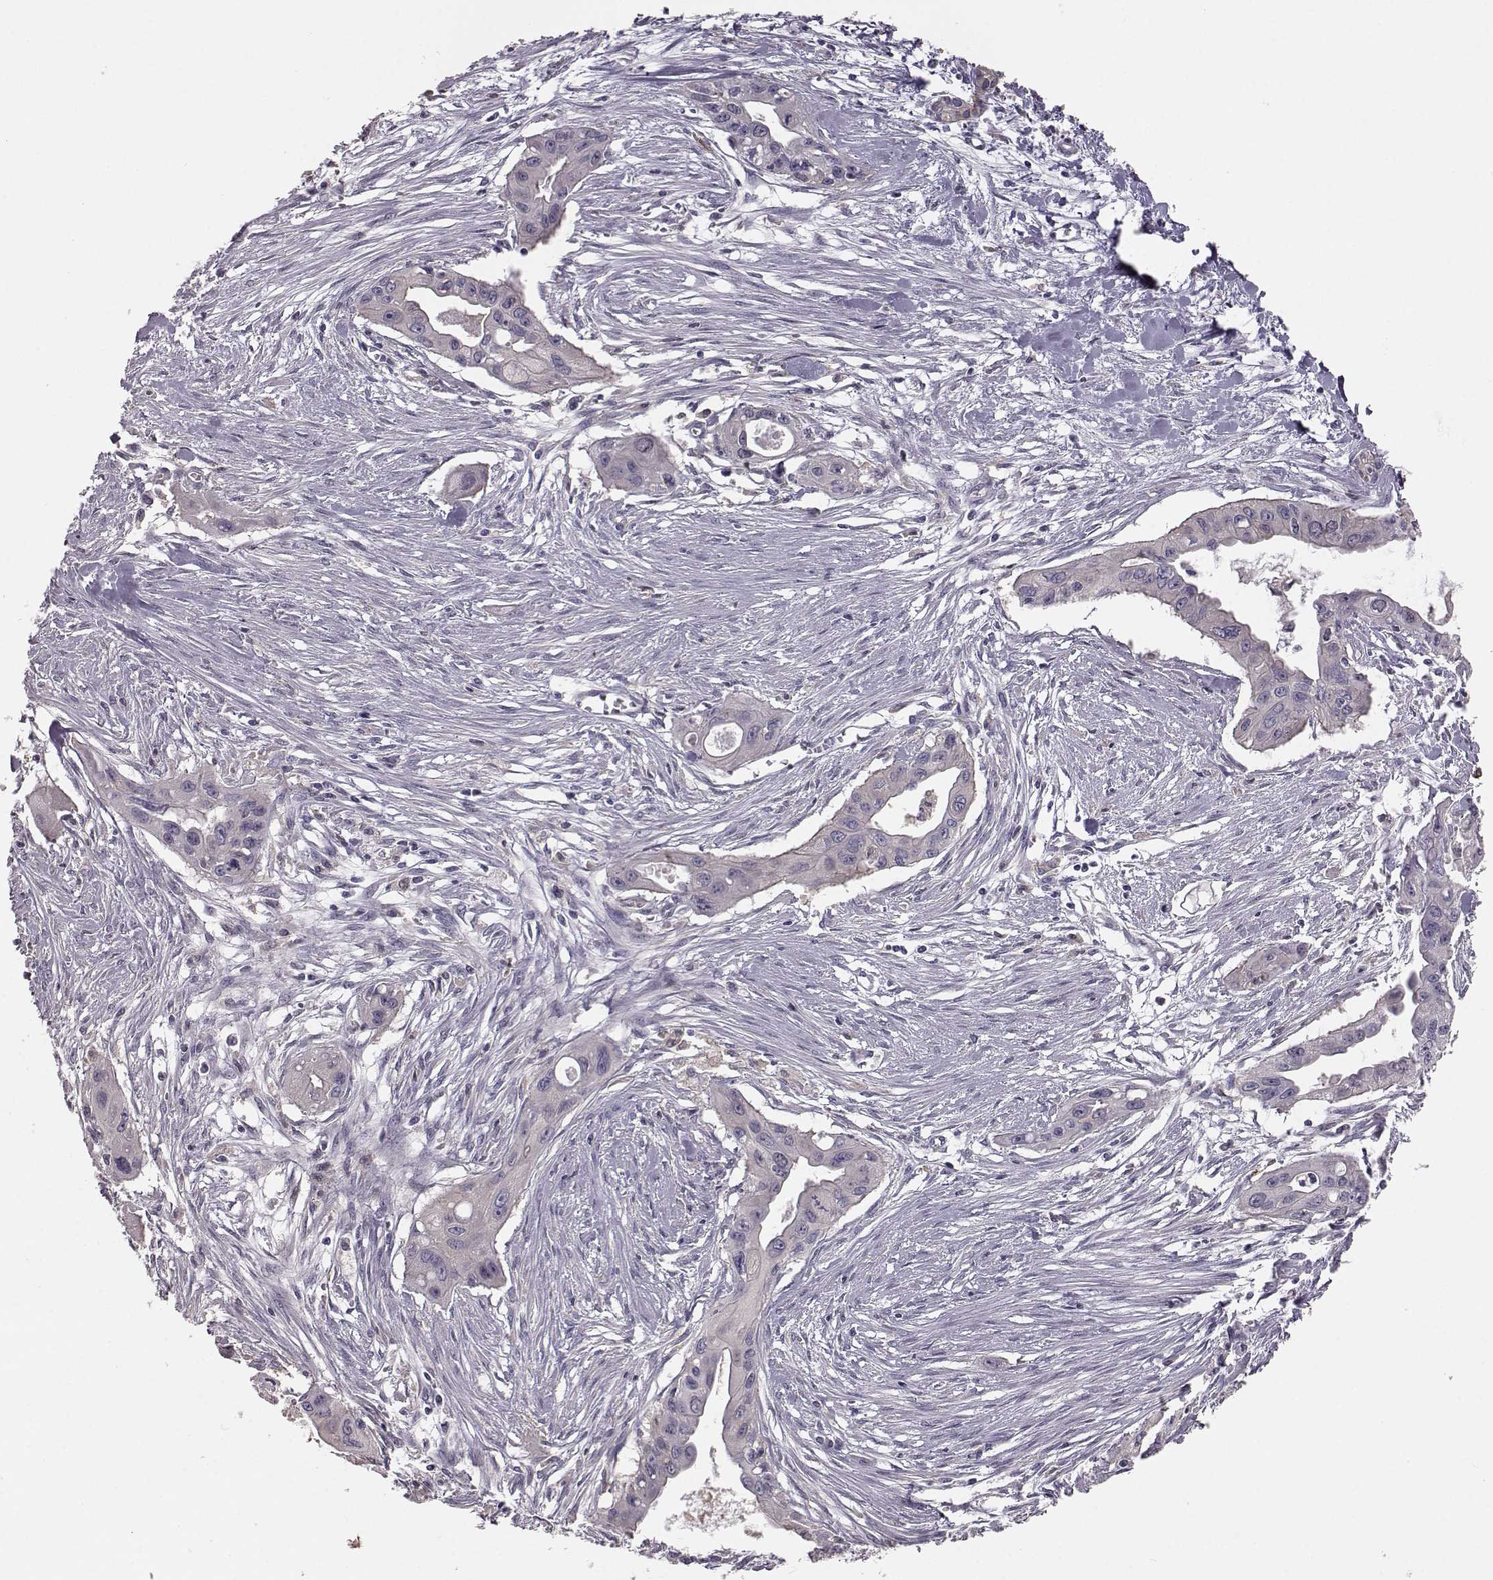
{"staining": {"intensity": "negative", "quantity": "none", "location": "none"}, "tissue": "pancreatic cancer", "cell_type": "Tumor cells", "image_type": "cancer", "snomed": [{"axis": "morphology", "description": "Adenocarcinoma, NOS"}, {"axis": "topography", "description": "Pancreas"}], "caption": "Immunohistochemistry histopathology image of neoplastic tissue: human pancreatic cancer stained with DAB displays no significant protein expression in tumor cells.", "gene": "GPR50", "patient": {"sex": "male", "age": 60}}